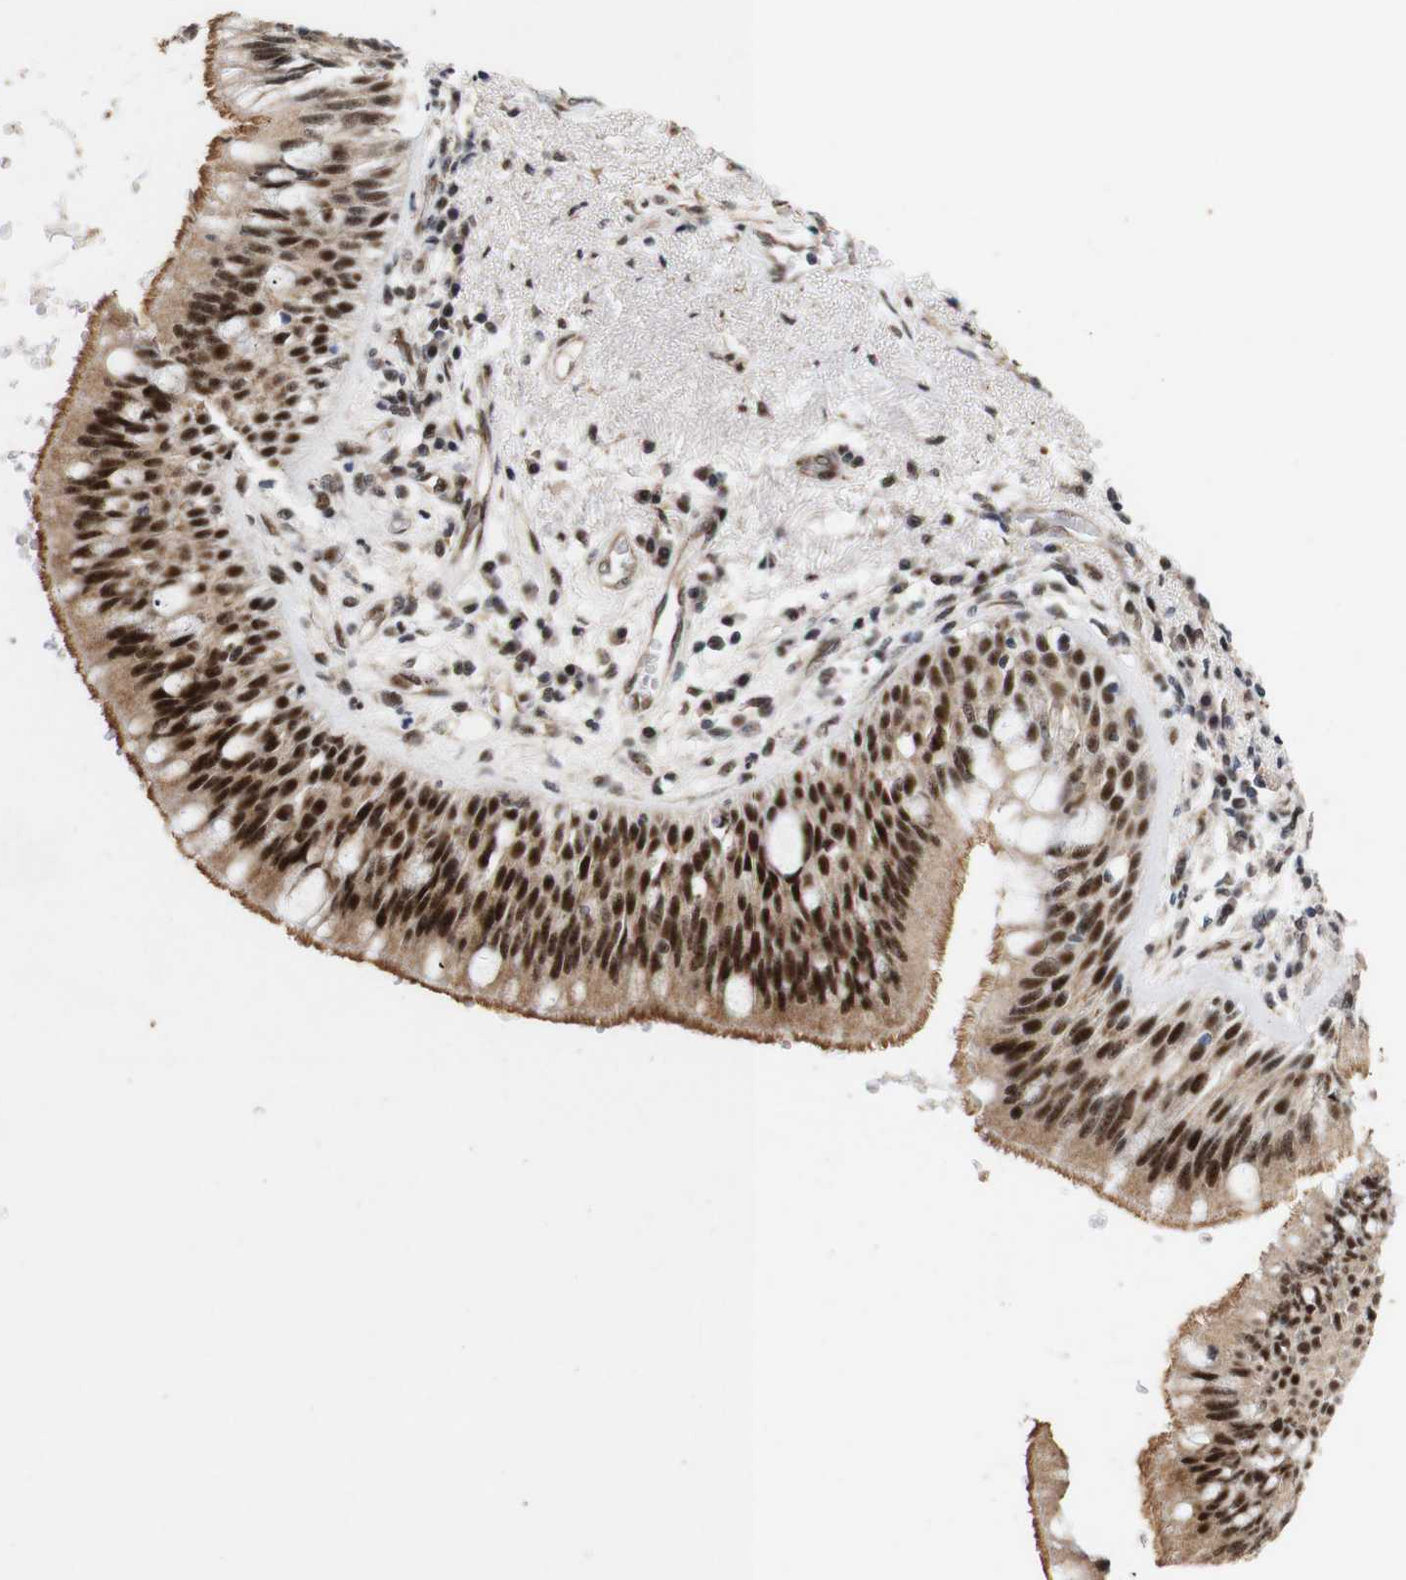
{"staining": {"intensity": "strong", "quantity": ">75%", "location": "cytoplasmic/membranous,nuclear"}, "tissue": "bronchus", "cell_type": "Respiratory epithelial cells", "image_type": "normal", "snomed": [{"axis": "morphology", "description": "Normal tissue, NOS"}, {"axis": "morphology", "description": "Adenocarcinoma, NOS"}, {"axis": "morphology", "description": "Adenocarcinoma, metastatic, NOS"}, {"axis": "topography", "description": "Lymph node"}, {"axis": "topography", "description": "Bronchus"}, {"axis": "topography", "description": "Lung"}], "caption": "IHC (DAB (3,3'-diaminobenzidine)) staining of benign human bronchus shows strong cytoplasmic/membranous,nuclear protein expression in approximately >75% of respiratory epithelial cells.", "gene": "PYM1", "patient": {"sex": "female", "age": 54}}